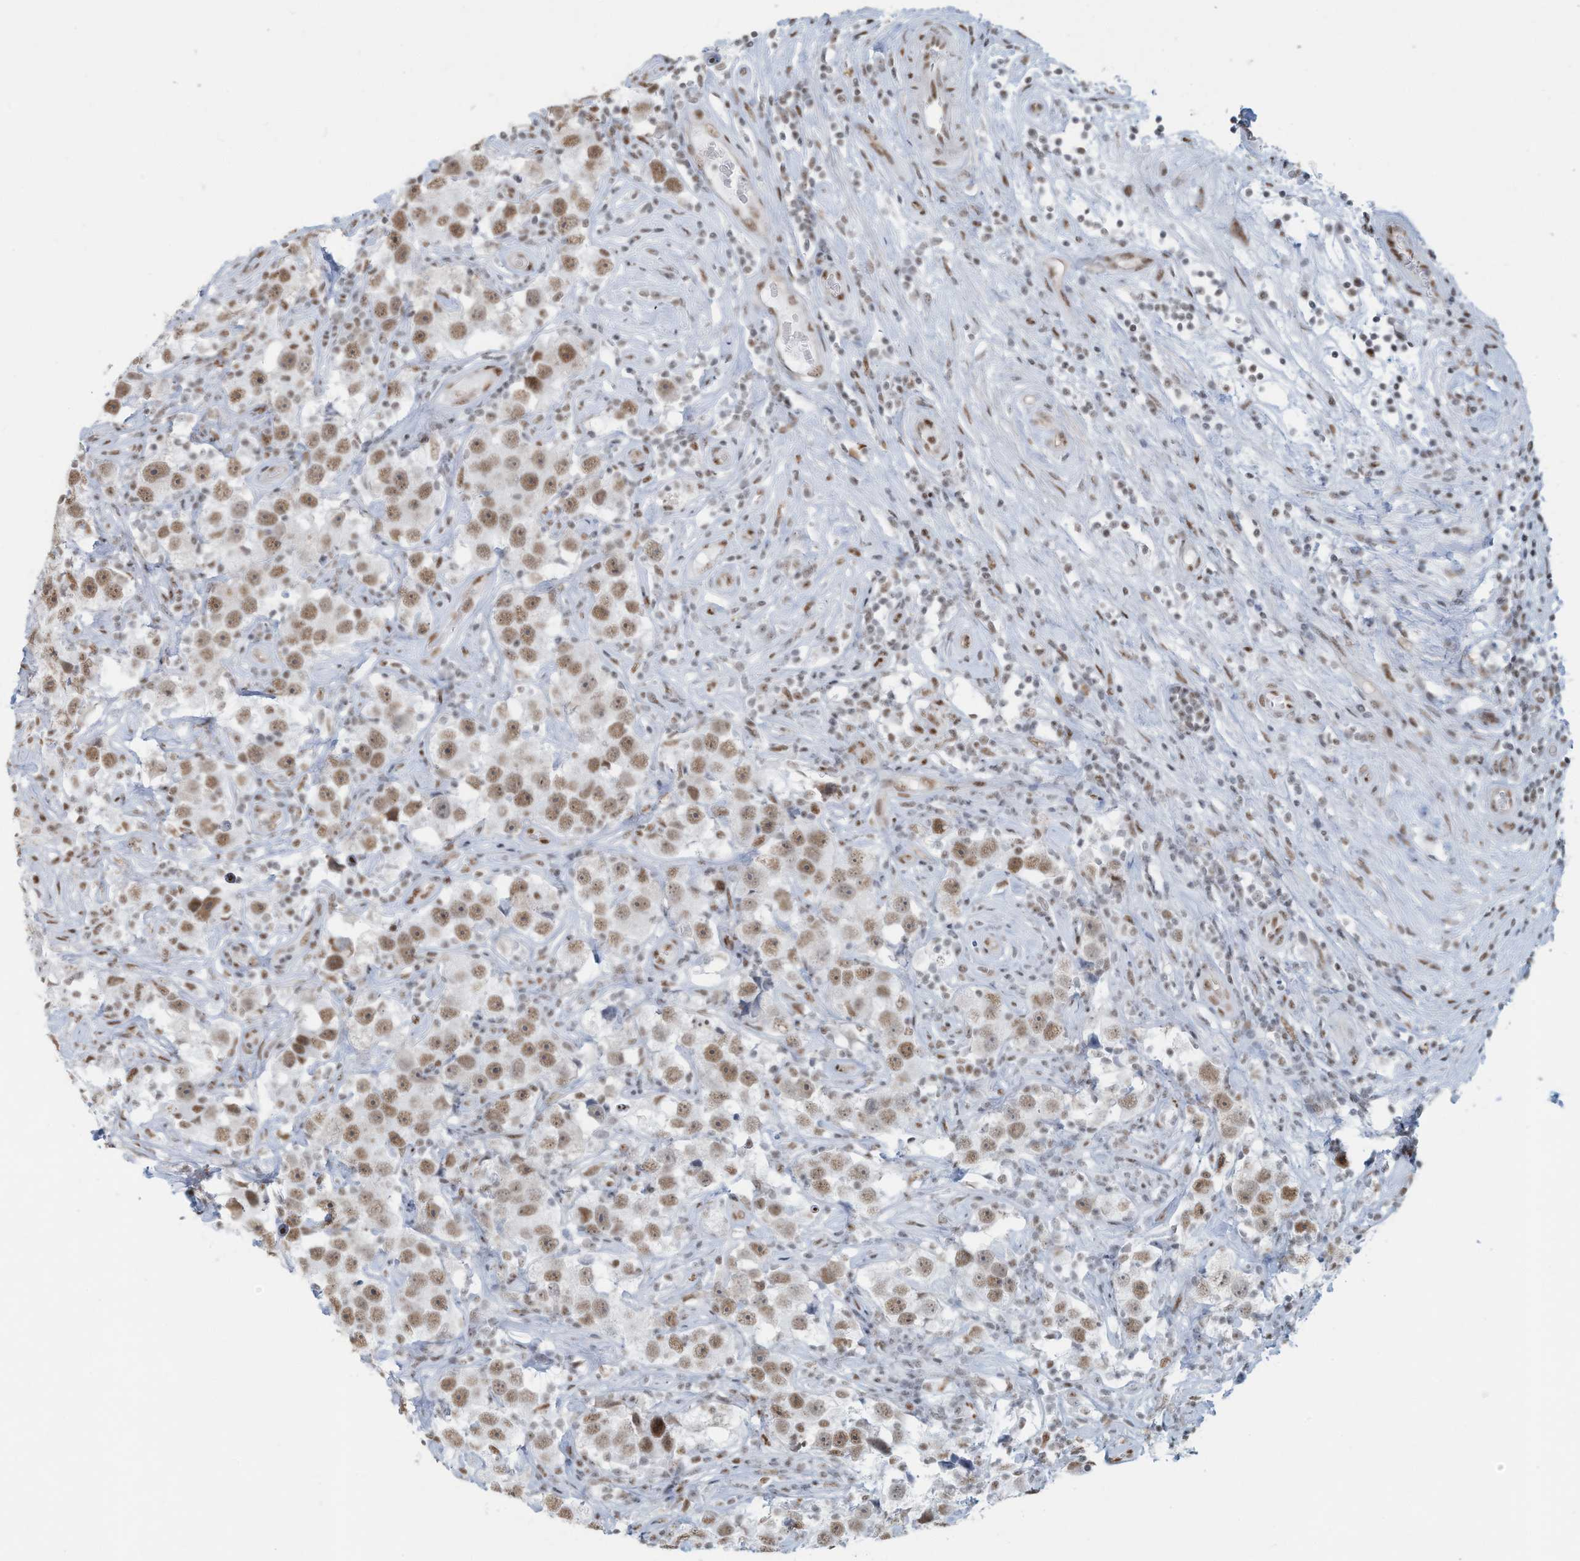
{"staining": {"intensity": "moderate", "quantity": ">75%", "location": "nuclear"}, "tissue": "testis cancer", "cell_type": "Tumor cells", "image_type": "cancer", "snomed": [{"axis": "morphology", "description": "Seminoma, NOS"}, {"axis": "topography", "description": "Testis"}], "caption": "Tumor cells demonstrate medium levels of moderate nuclear expression in about >75% of cells in testis cancer (seminoma).", "gene": "SARNP", "patient": {"sex": "male", "age": 49}}